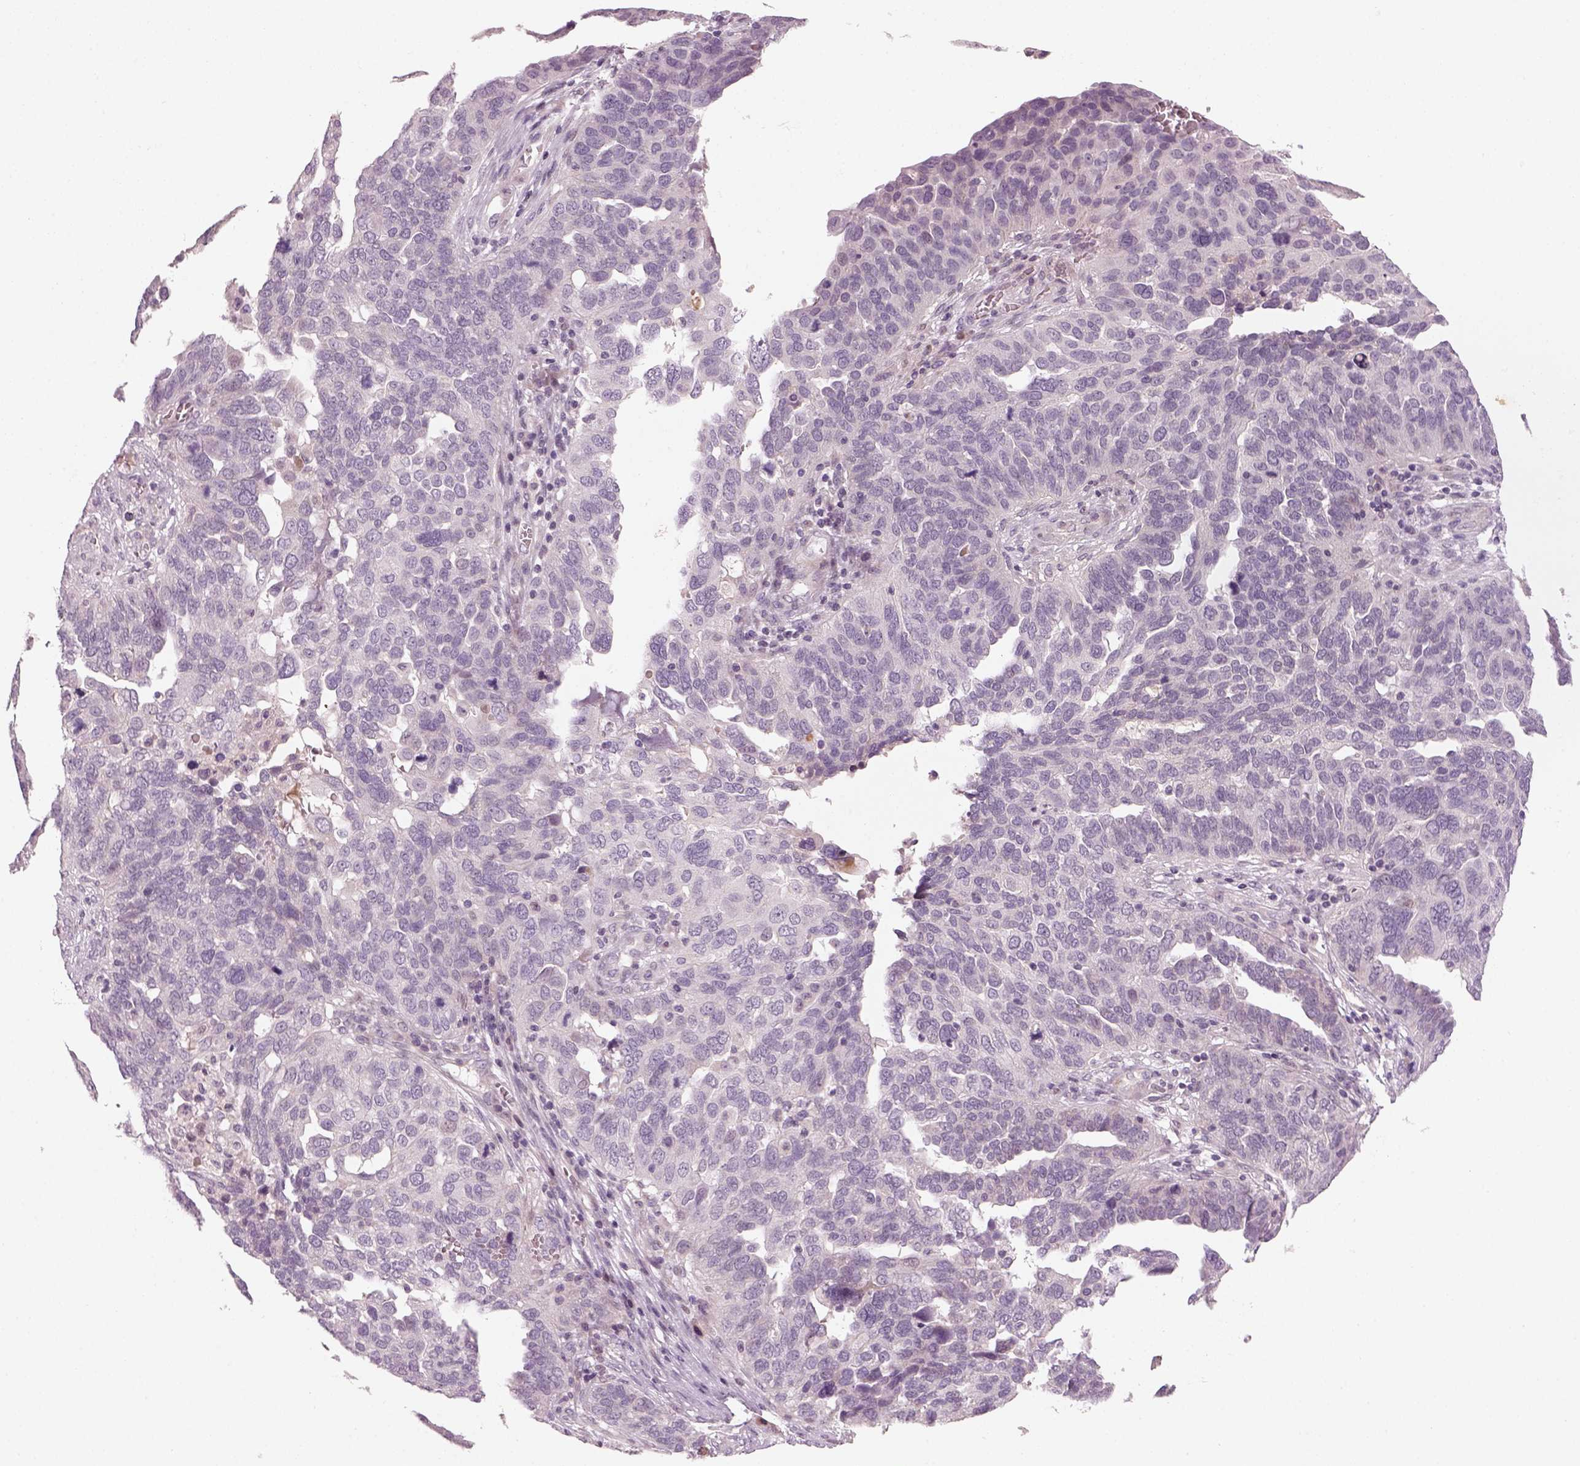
{"staining": {"intensity": "negative", "quantity": "none", "location": "none"}, "tissue": "ovarian cancer", "cell_type": "Tumor cells", "image_type": "cancer", "snomed": [{"axis": "morphology", "description": "Carcinoma, endometroid"}, {"axis": "topography", "description": "Soft tissue"}, {"axis": "topography", "description": "Ovary"}], "caption": "Photomicrograph shows no protein staining in tumor cells of ovarian endometroid carcinoma tissue.", "gene": "PENK", "patient": {"sex": "female", "age": 52}}